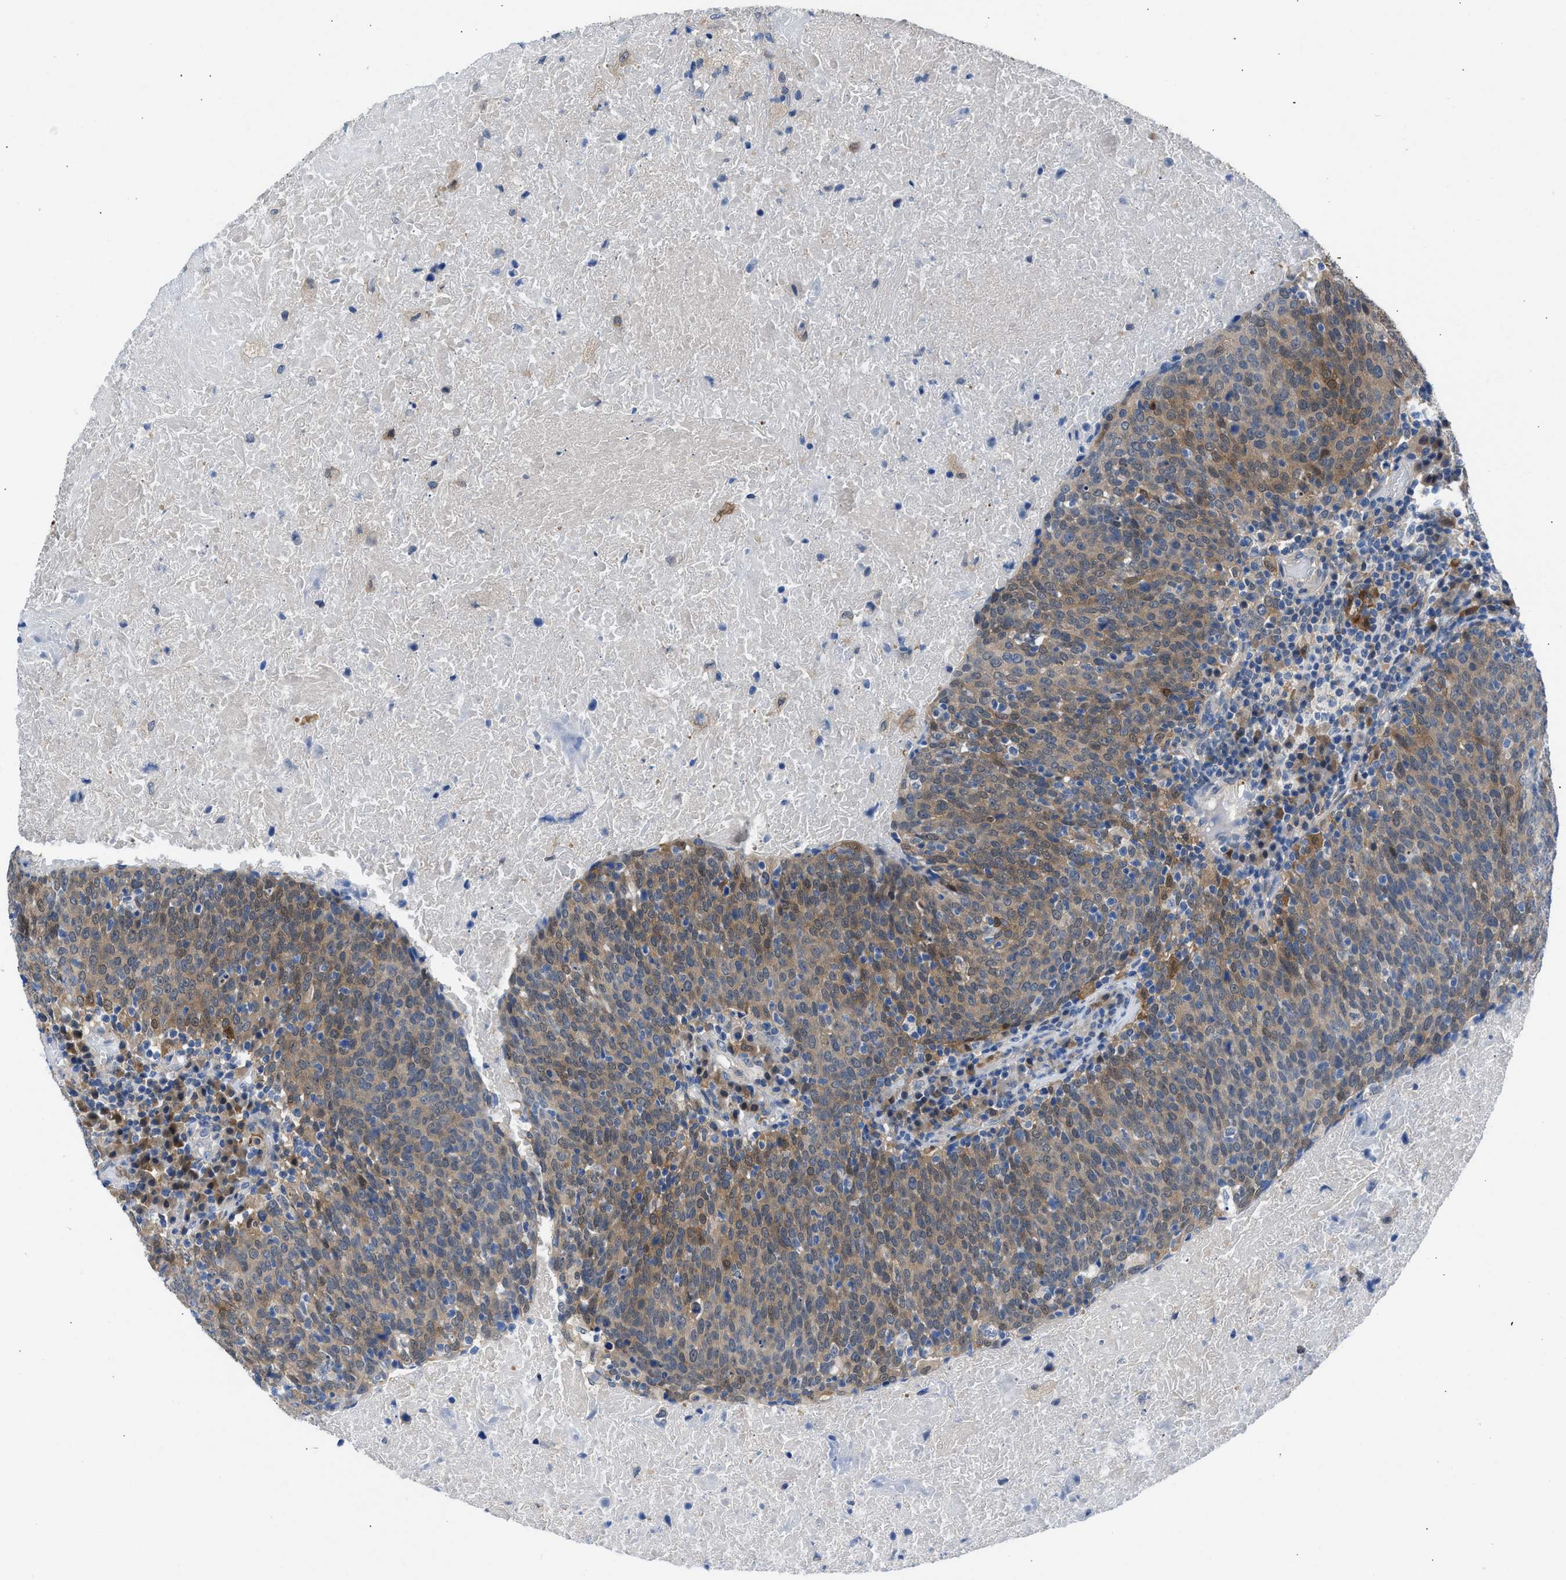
{"staining": {"intensity": "moderate", "quantity": ">75%", "location": "cytoplasmic/membranous"}, "tissue": "head and neck cancer", "cell_type": "Tumor cells", "image_type": "cancer", "snomed": [{"axis": "morphology", "description": "Squamous cell carcinoma, NOS"}, {"axis": "morphology", "description": "Squamous cell carcinoma, metastatic, NOS"}, {"axis": "topography", "description": "Lymph node"}, {"axis": "topography", "description": "Head-Neck"}], "caption": "Head and neck squamous cell carcinoma stained with a brown dye reveals moderate cytoplasmic/membranous positive staining in about >75% of tumor cells.", "gene": "CBR1", "patient": {"sex": "male", "age": 62}}